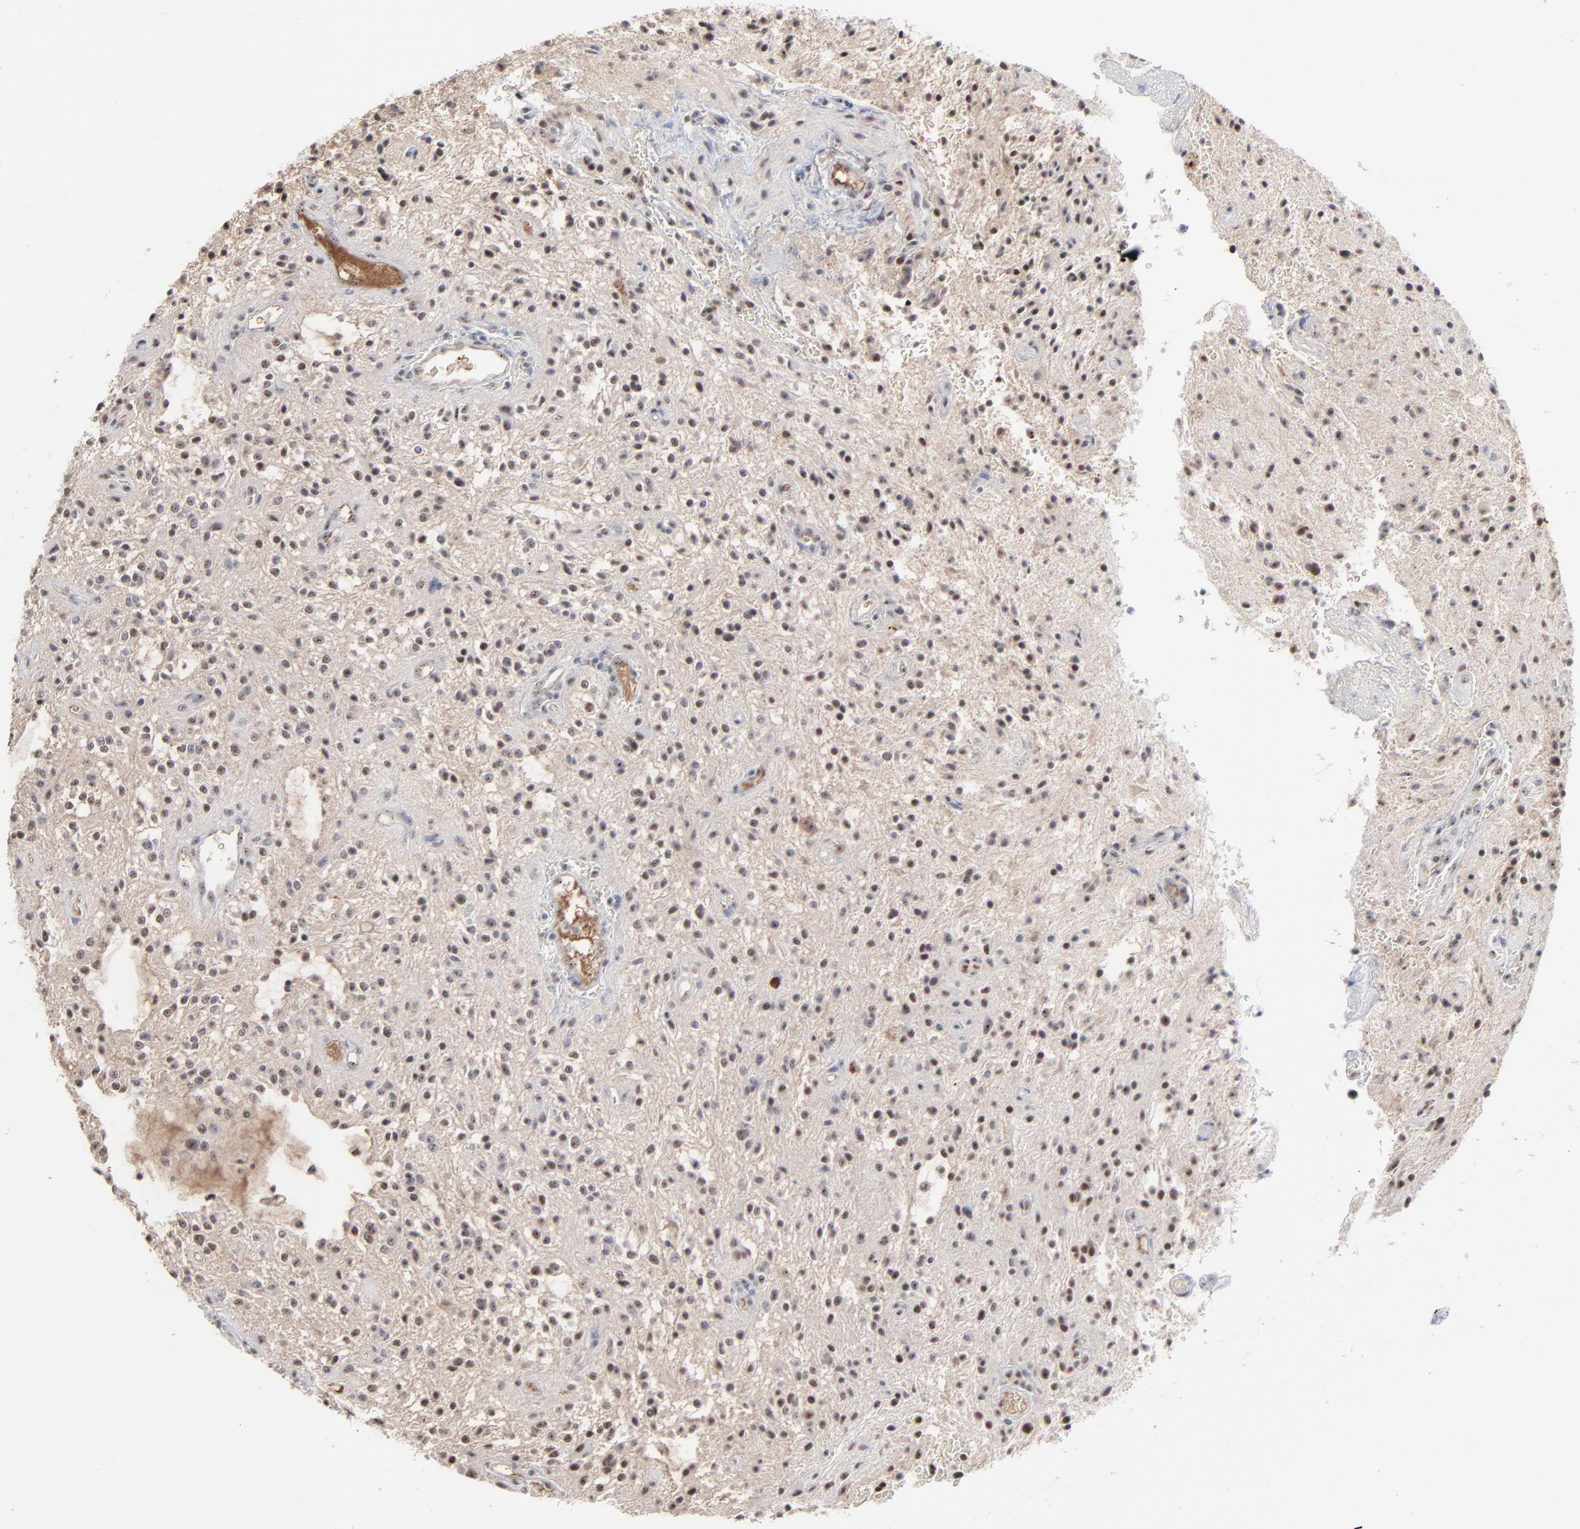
{"staining": {"intensity": "weak", "quantity": "<25%", "location": "nuclear"}, "tissue": "glioma", "cell_type": "Tumor cells", "image_type": "cancer", "snomed": [{"axis": "morphology", "description": "Glioma, malignant, NOS"}, {"axis": "topography", "description": "Cerebellum"}], "caption": "Immunohistochemical staining of glioma displays no significant staining in tumor cells.", "gene": "MPHOSPH6", "patient": {"sex": "female", "age": 10}}